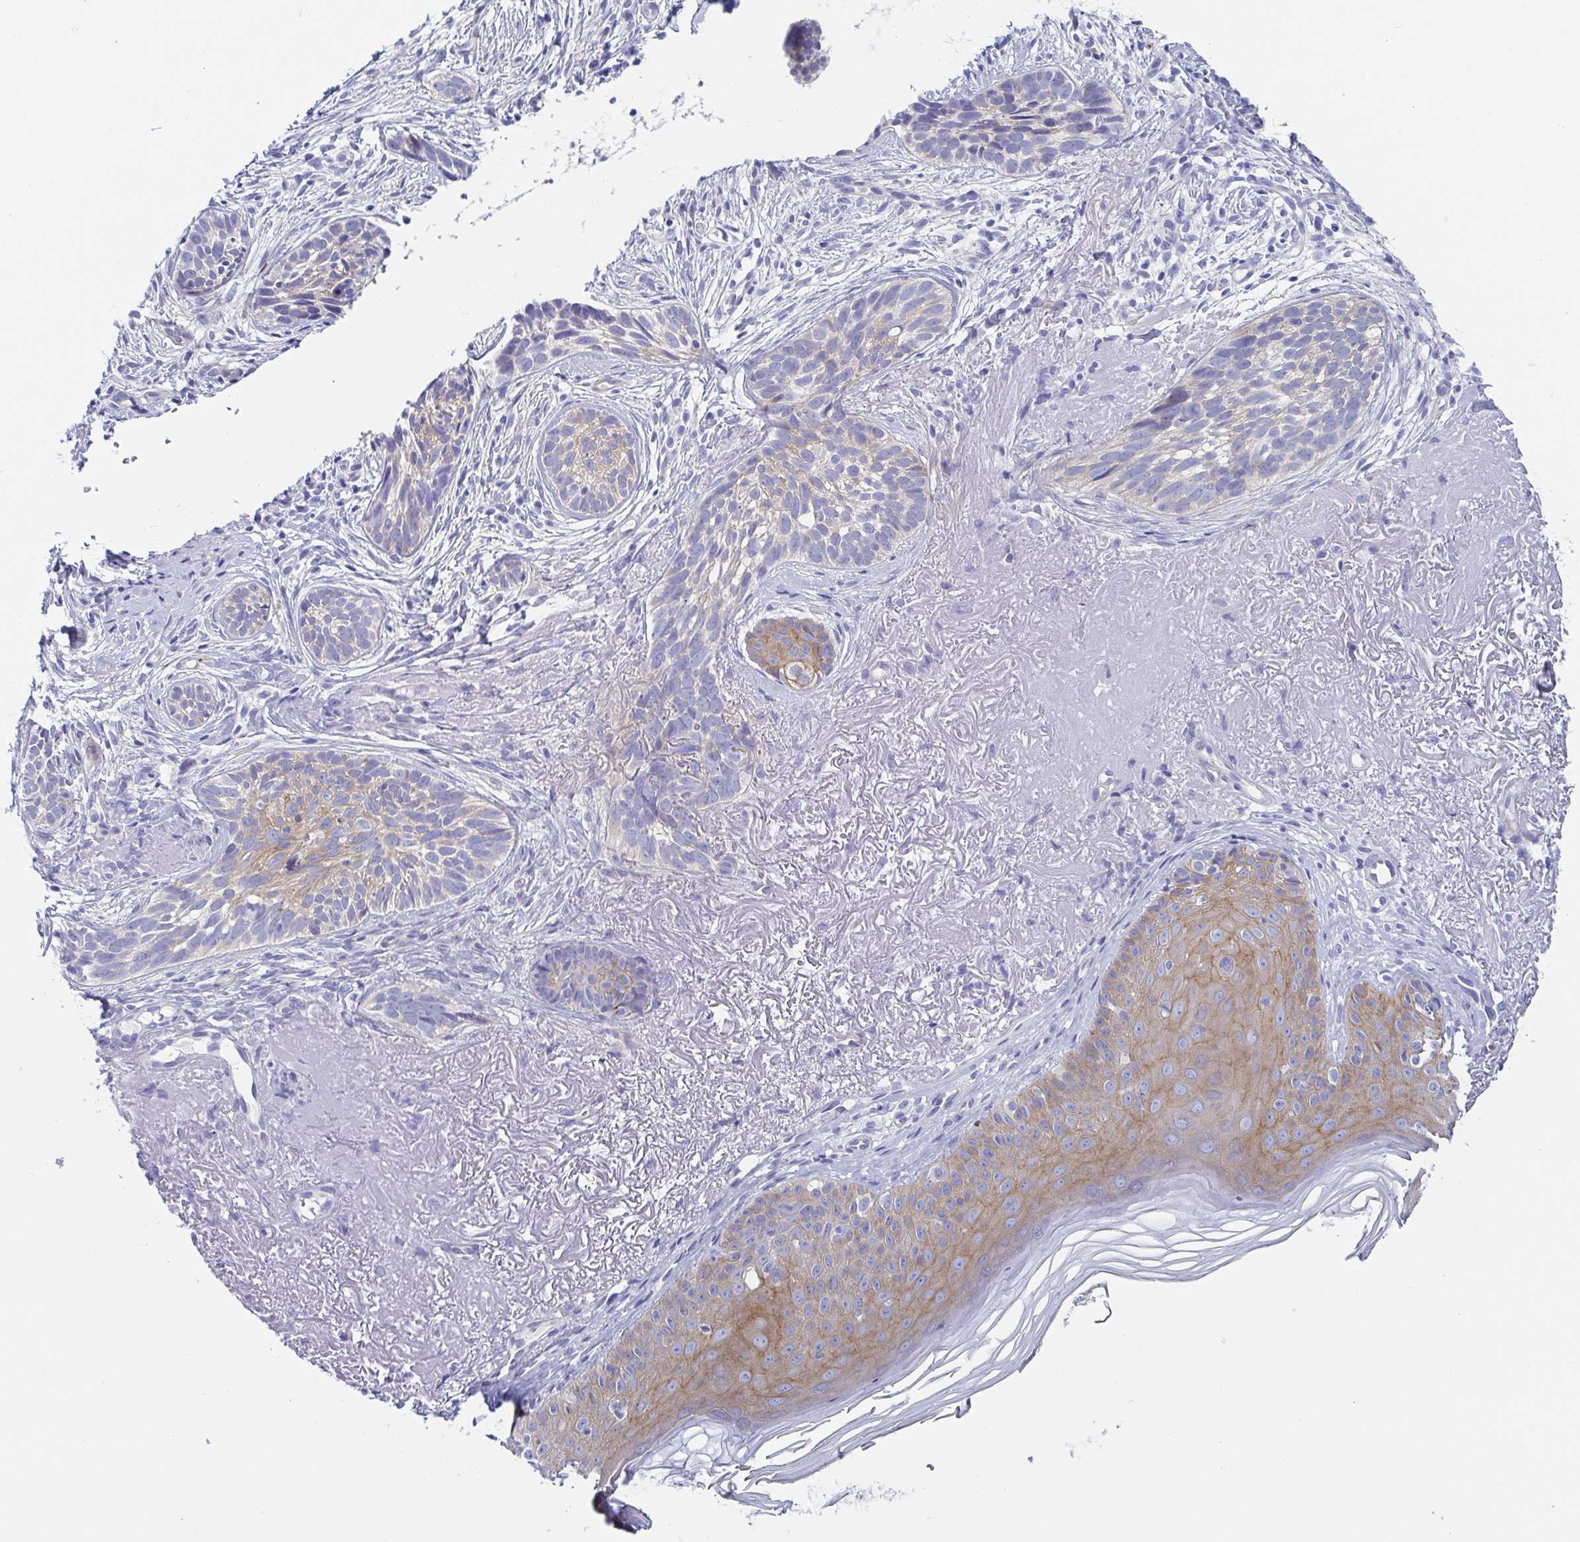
{"staining": {"intensity": "moderate", "quantity": "<25%", "location": "cytoplasmic/membranous"}, "tissue": "skin cancer", "cell_type": "Tumor cells", "image_type": "cancer", "snomed": [{"axis": "morphology", "description": "Basal cell carcinoma"}, {"axis": "morphology", "description": "BCC, high aggressive"}, {"axis": "topography", "description": "Skin"}], "caption": "A photomicrograph showing moderate cytoplasmic/membranous positivity in about <25% of tumor cells in skin cancer (bcc,  high aggressive), as visualized by brown immunohistochemical staining.", "gene": "DYNC1I1", "patient": {"sex": "female", "age": 86}}